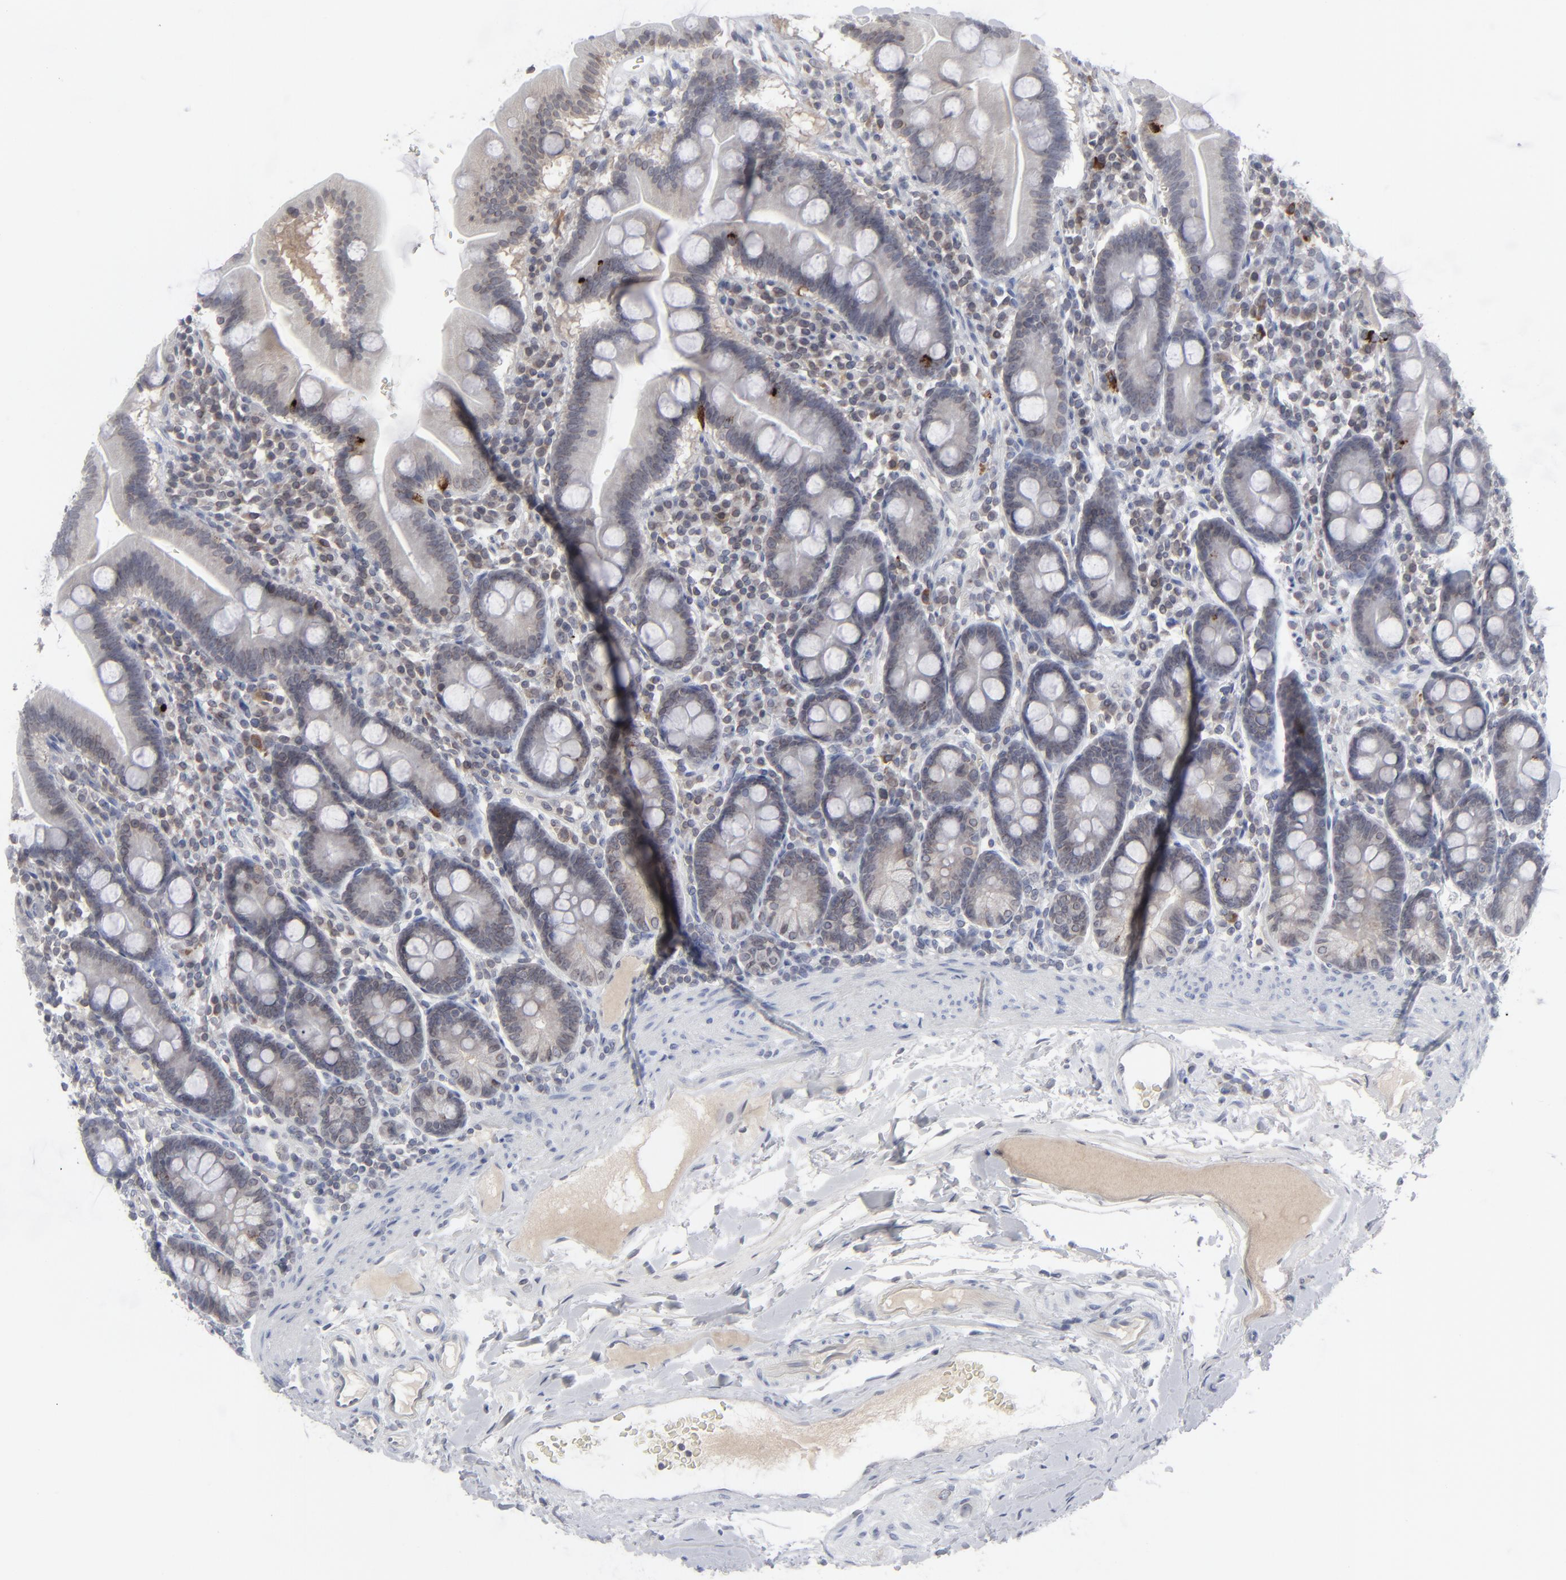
{"staining": {"intensity": "weak", "quantity": "25%-75%", "location": "cytoplasmic/membranous,nuclear"}, "tissue": "duodenum", "cell_type": "Glandular cells", "image_type": "normal", "snomed": [{"axis": "morphology", "description": "Normal tissue, NOS"}, {"axis": "topography", "description": "Duodenum"}], "caption": "Weak cytoplasmic/membranous,nuclear protein staining is seen in approximately 25%-75% of glandular cells in duodenum.", "gene": "NUP88", "patient": {"sex": "male", "age": 50}}